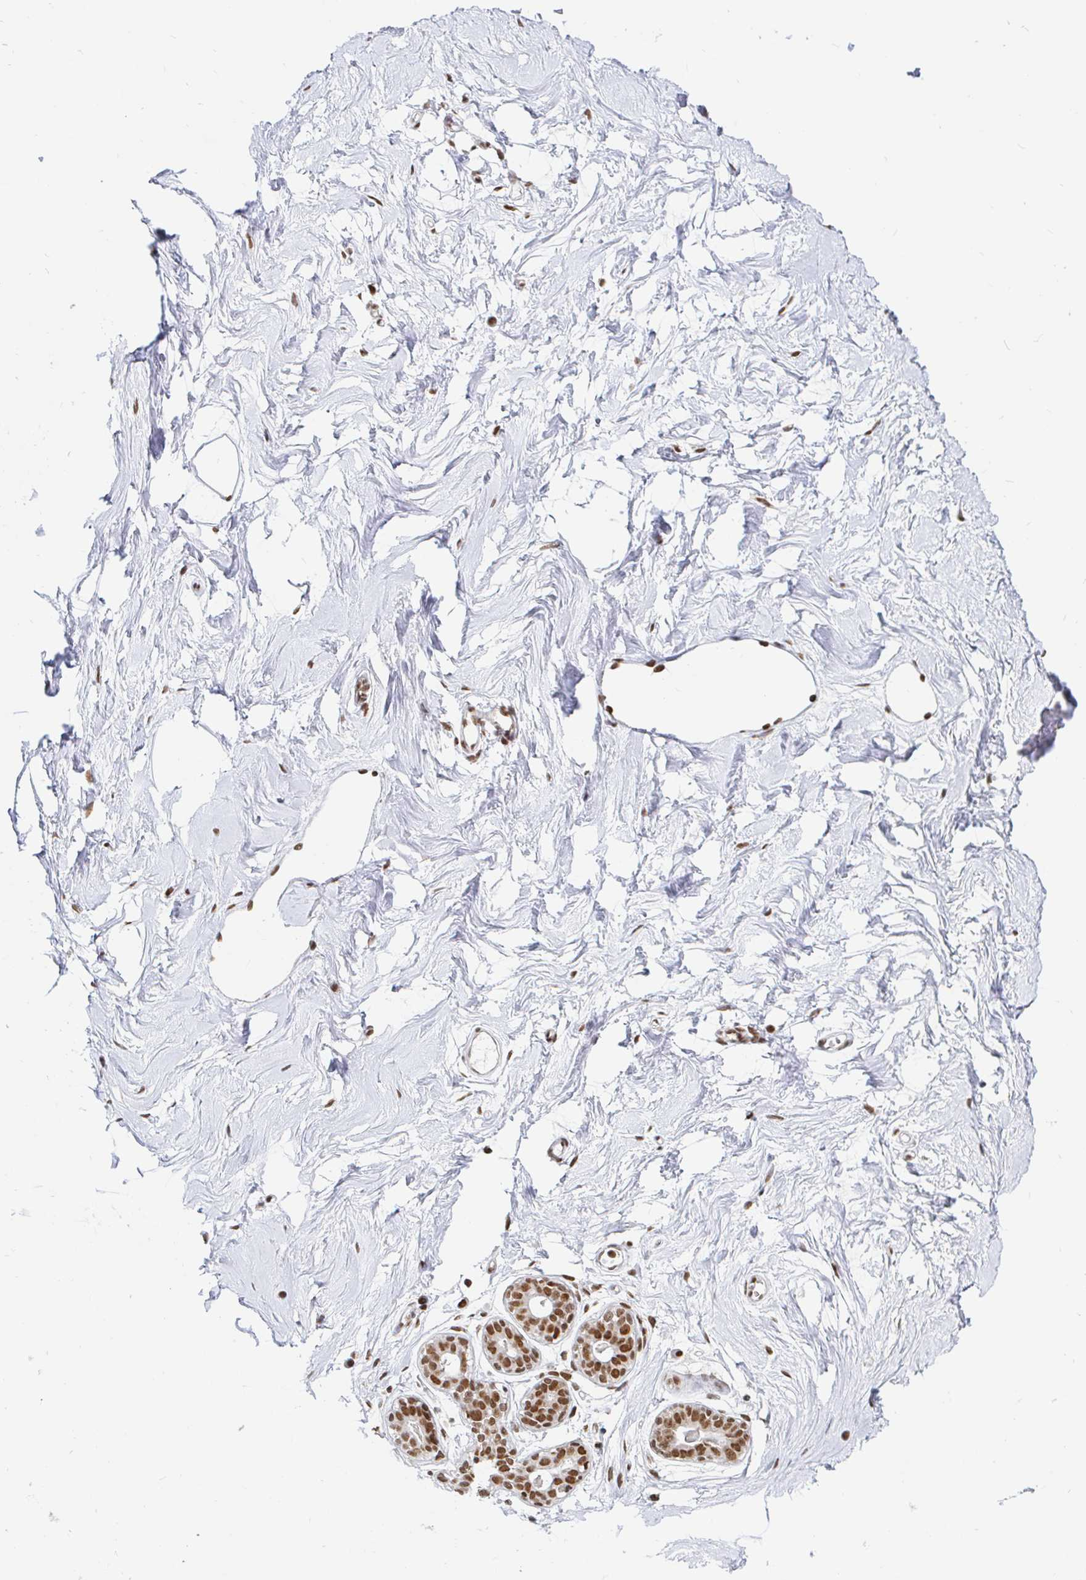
{"staining": {"intensity": "moderate", "quantity": ">75%", "location": "nuclear"}, "tissue": "breast", "cell_type": "Adipocytes", "image_type": "normal", "snomed": [{"axis": "morphology", "description": "Normal tissue, NOS"}, {"axis": "topography", "description": "Breast"}], "caption": "Immunohistochemical staining of benign breast displays >75% levels of moderate nuclear protein expression in approximately >75% of adipocytes. The staining was performed using DAB to visualize the protein expression in brown, while the nuclei were stained in blue with hematoxylin (Magnification: 20x).", "gene": "RBMXL1", "patient": {"sex": "female", "age": 45}}